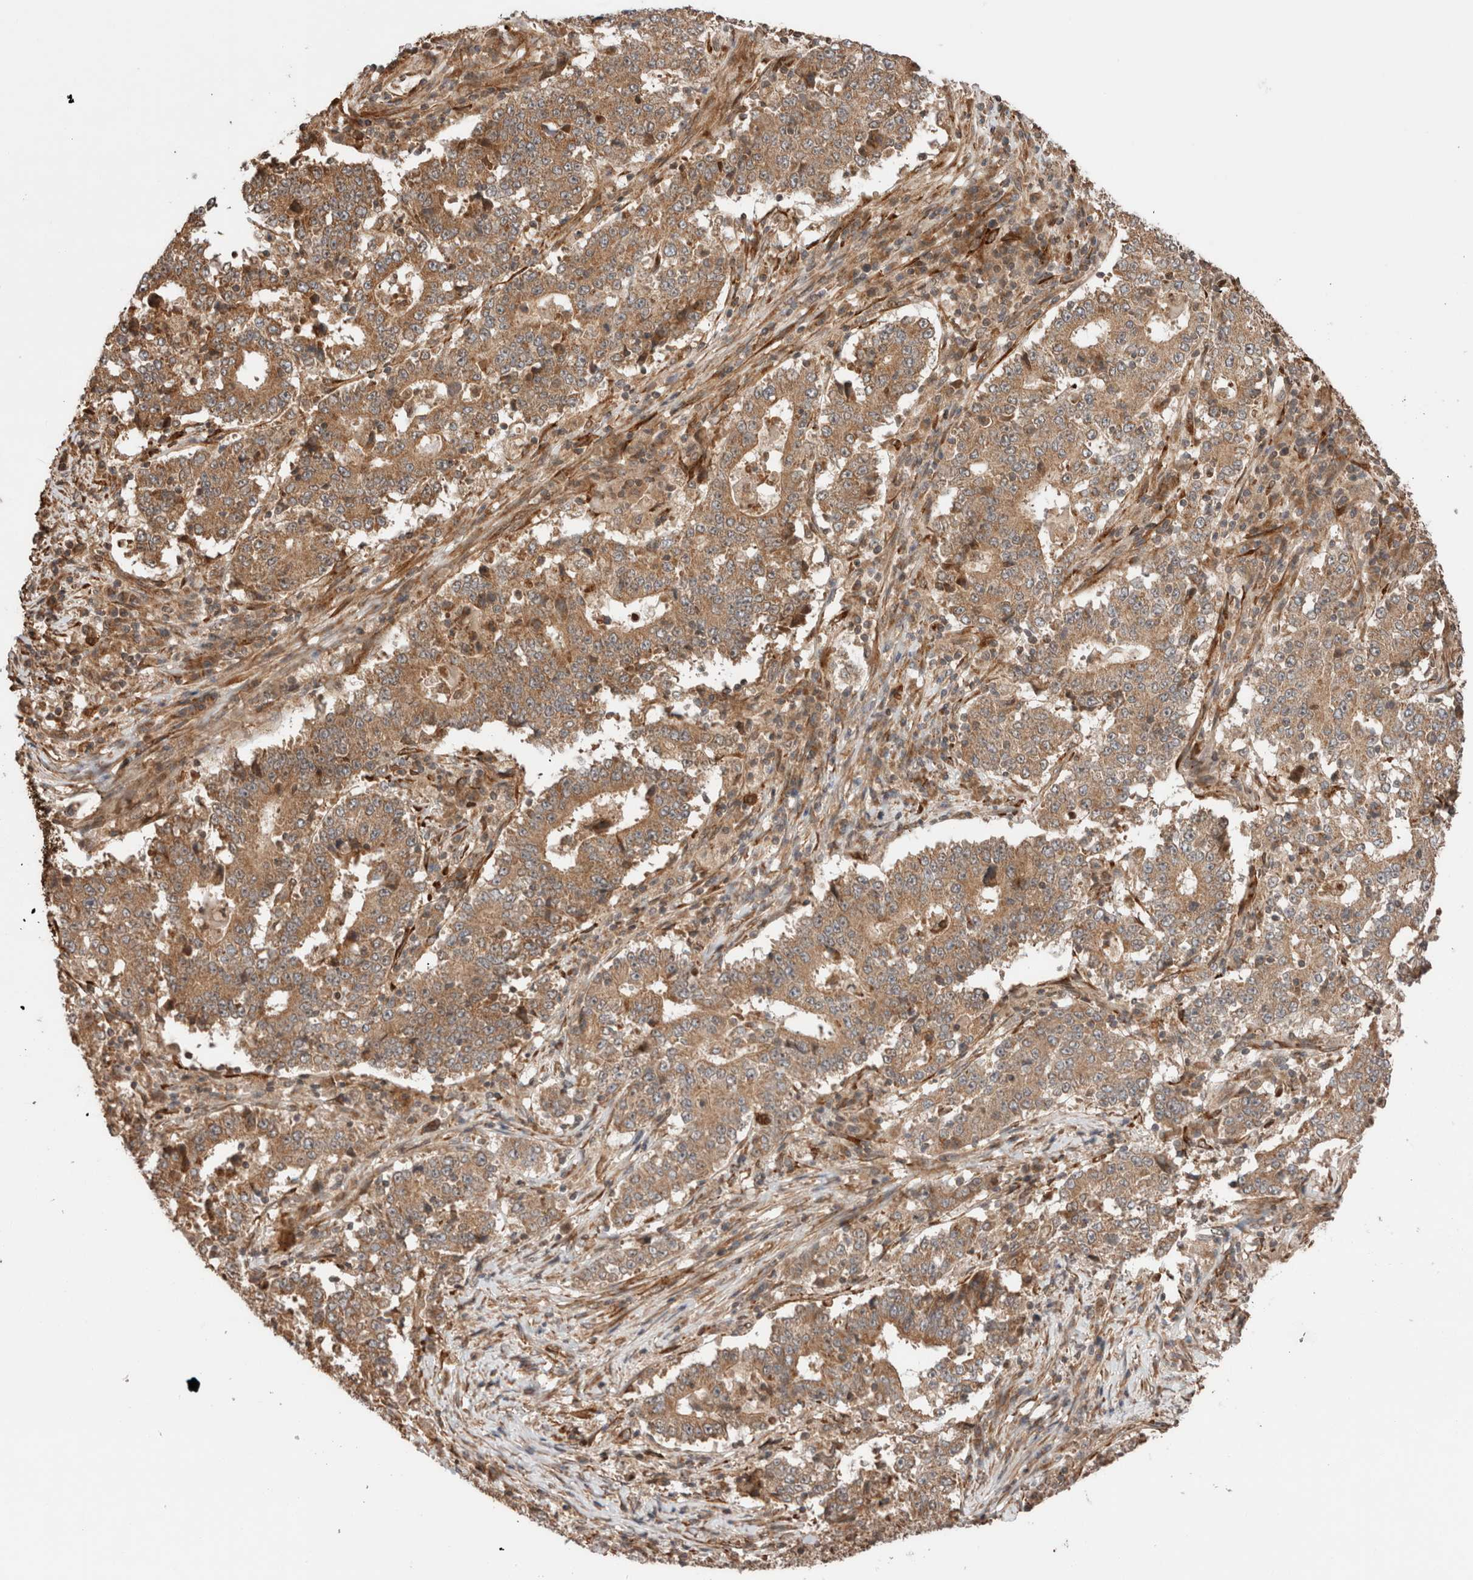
{"staining": {"intensity": "moderate", "quantity": ">75%", "location": "cytoplasmic/membranous"}, "tissue": "stomach cancer", "cell_type": "Tumor cells", "image_type": "cancer", "snomed": [{"axis": "morphology", "description": "Adenocarcinoma, NOS"}, {"axis": "topography", "description": "Stomach"}], "caption": "A brown stain labels moderate cytoplasmic/membranous expression of a protein in human stomach adenocarcinoma tumor cells.", "gene": "ZNF649", "patient": {"sex": "male", "age": 59}}